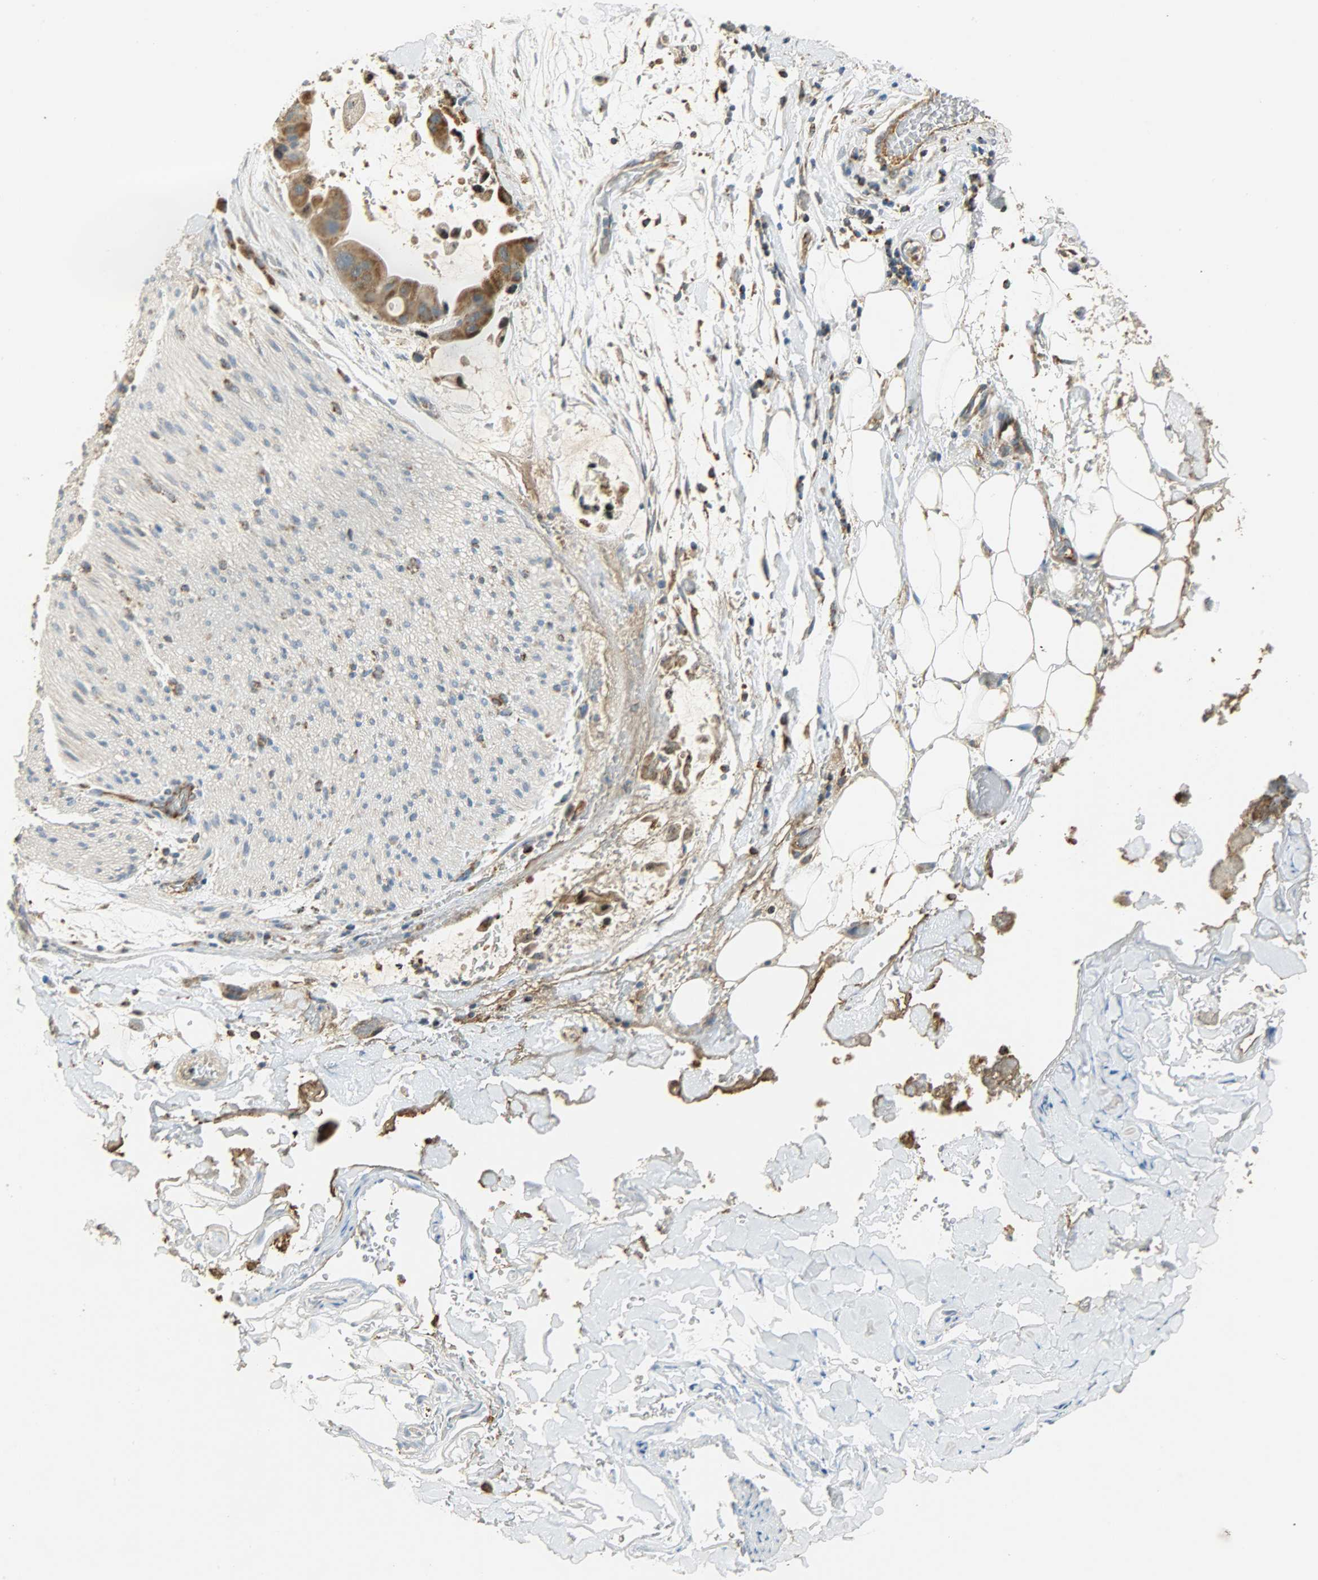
{"staining": {"intensity": "negative", "quantity": "none", "location": "none"}, "tissue": "adipose tissue", "cell_type": "Adipocytes", "image_type": "normal", "snomed": [{"axis": "morphology", "description": "Normal tissue, NOS"}, {"axis": "morphology", "description": "Cholangiocarcinoma"}, {"axis": "topography", "description": "Liver"}, {"axis": "topography", "description": "Peripheral nerve tissue"}], "caption": "This is a image of IHC staining of normal adipose tissue, which shows no expression in adipocytes.", "gene": "HDHD5", "patient": {"sex": "male", "age": 50}}